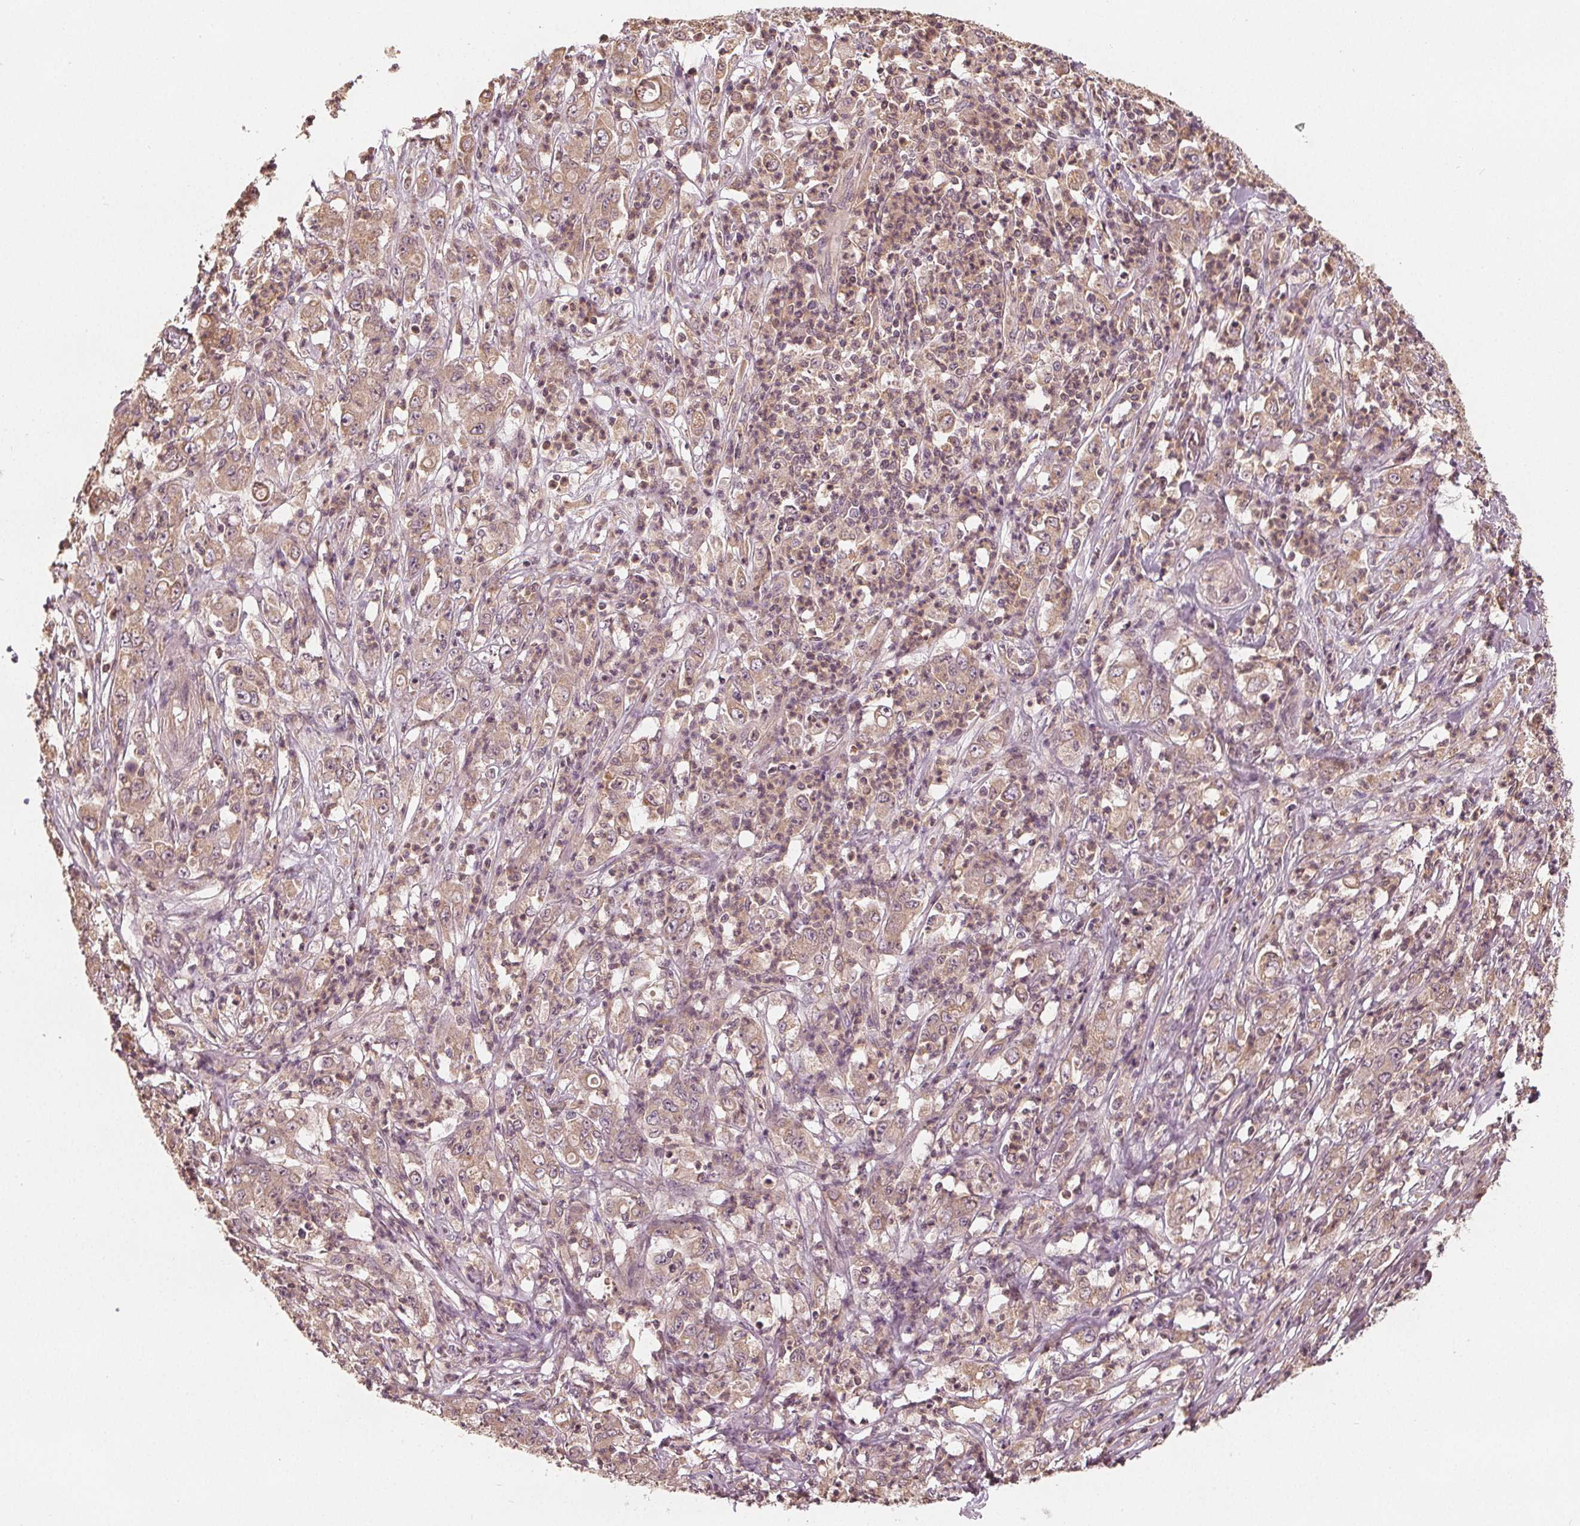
{"staining": {"intensity": "weak", "quantity": ">75%", "location": "cytoplasmic/membranous"}, "tissue": "stomach cancer", "cell_type": "Tumor cells", "image_type": "cancer", "snomed": [{"axis": "morphology", "description": "Adenocarcinoma, NOS"}, {"axis": "topography", "description": "Stomach, lower"}], "caption": "Protein staining by immunohistochemistry (IHC) displays weak cytoplasmic/membranous positivity in about >75% of tumor cells in stomach cancer.", "gene": "GNB2", "patient": {"sex": "female", "age": 71}}